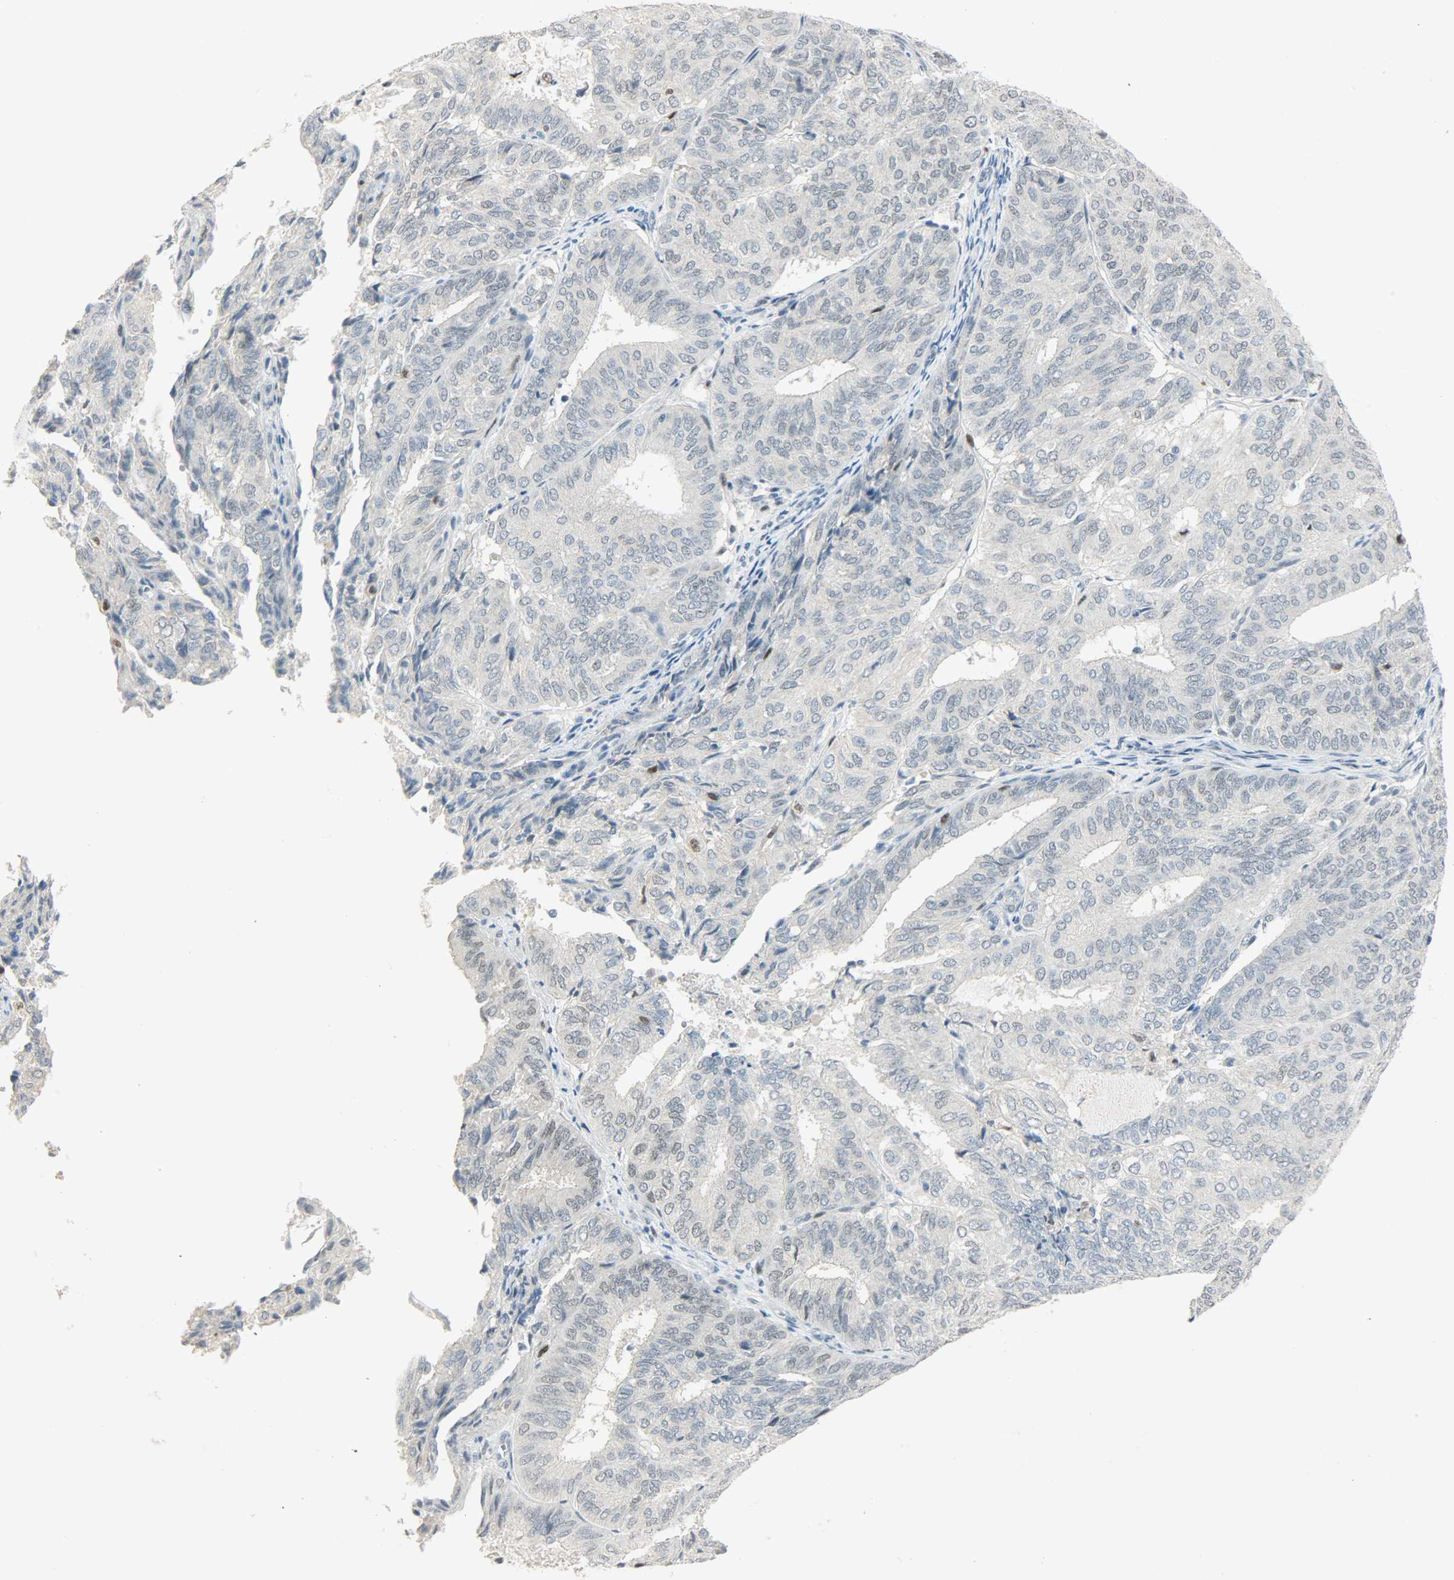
{"staining": {"intensity": "negative", "quantity": "none", "location": "none"}, "tissue": "endometrial cancer", "cell_type": "Tumor cells", "image_type": "cancer", "snomed": [{"axis": "morphology", "description": "Adenocarcinoma, NOS"}, {"axis": "topography", "description": "Uterus"}], "caption": "The micrograph demonstrates no staining of tumor cells in endometrial cancer (adenocarcinoma). Brightfield microscopy of immunohistochemistry (IHC) stained with DAB (3,3'-diaminobenzidine) (brown) and hematoxylin (blue), captured at high magnification.", "gene": "PPARG", "patient": {"sex": "female", "age": 60}}